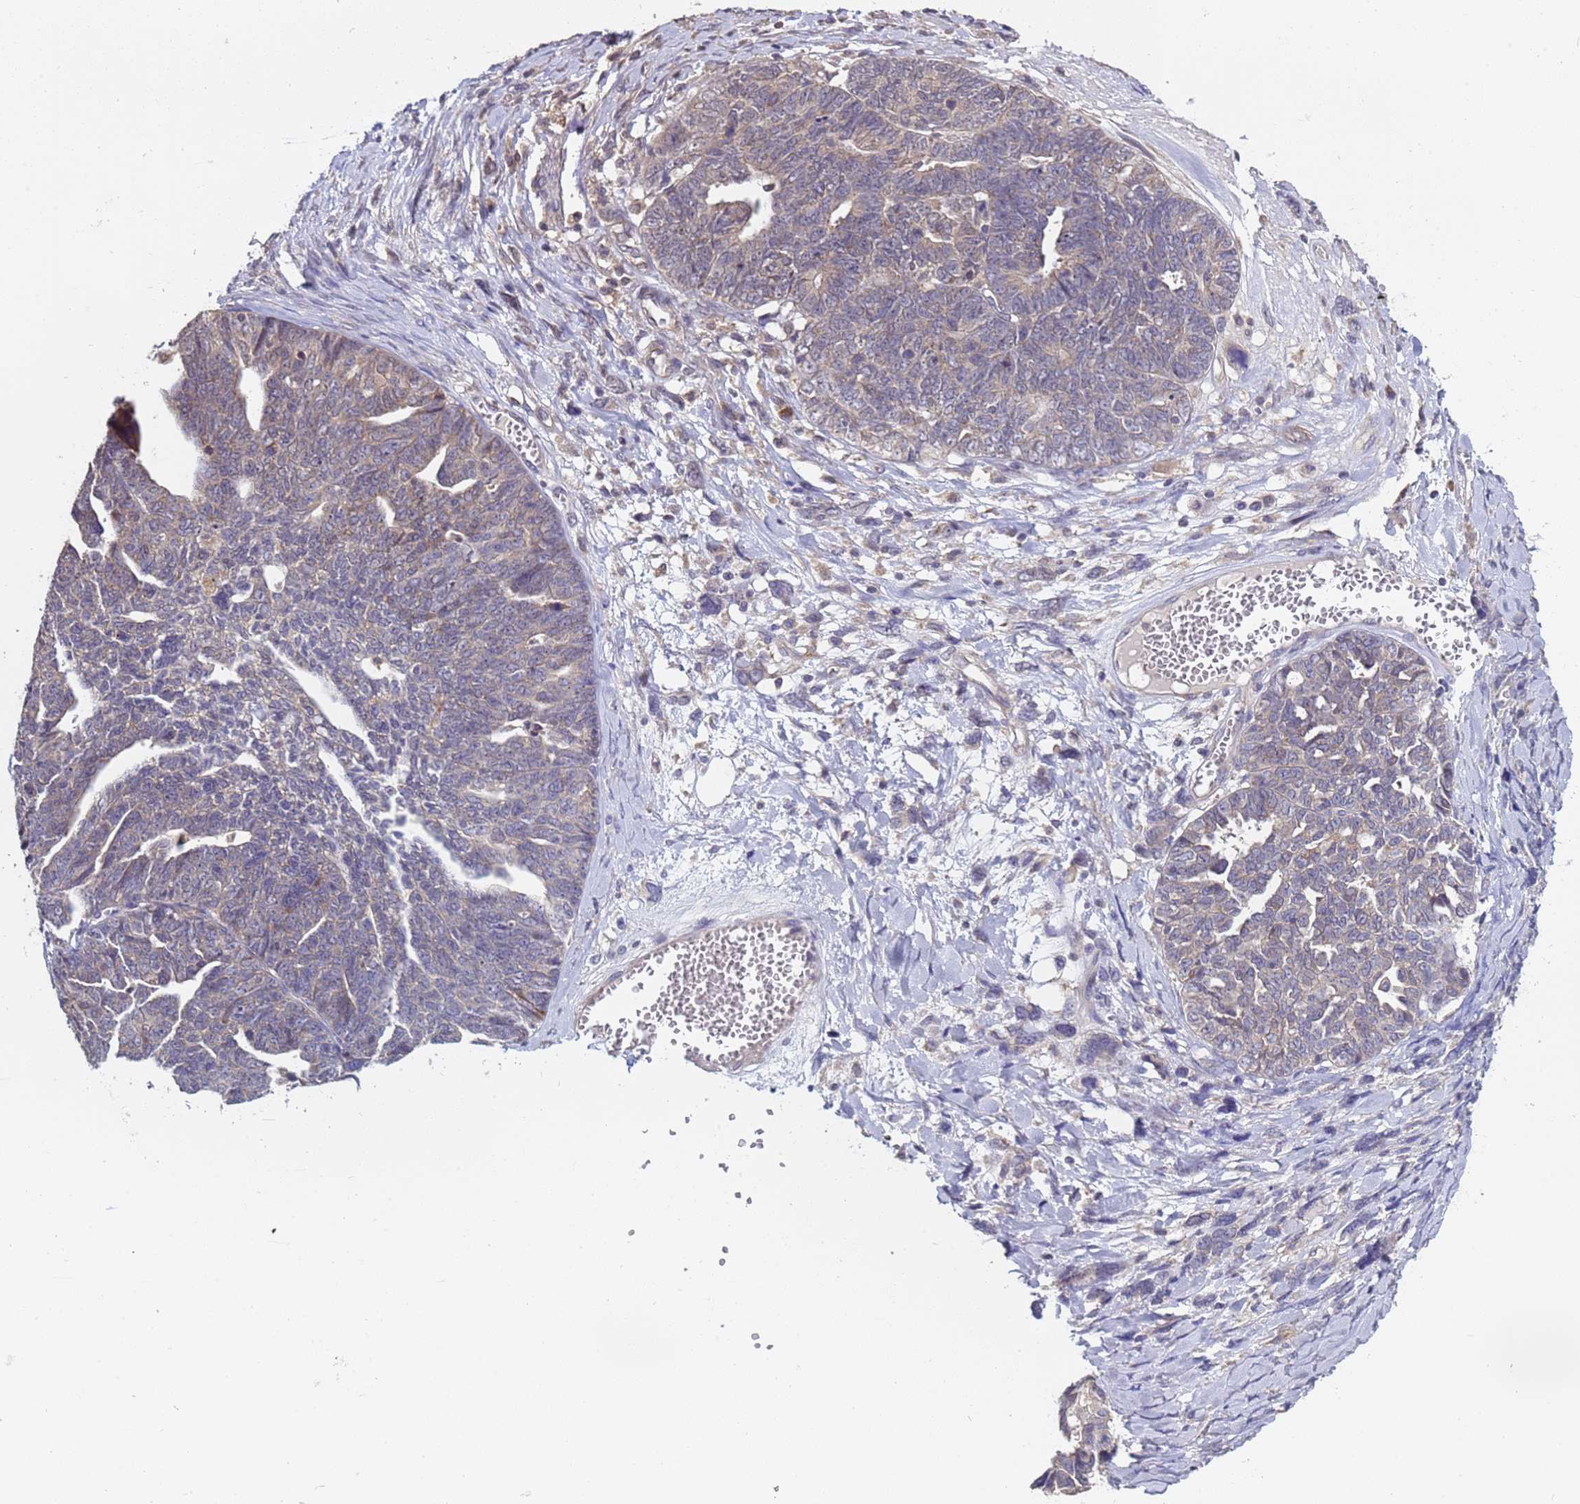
{"staining": {"intensity": "negative", "quantity": "none", "location": "none"}, "tissue": "ovarian cancer", "cell_type": "Tumor cells", "image_type": "cancer", "snomed": [{"axis": "morphology", "description": "Cystadenocarcinoma, serous, NOS"}, {"axis": "topography", "description": "Ovary"}], "caption": "This histopathology image is of ovarian serous cystadenocarcinoma stained with immunohistochemistry (IHC) to label a protein in brown with the nuclei are counter-stained blue. There is no expression in tumor cells.", "gene": "ELMOD2", "patient": {"sex": "female", "age": 79}}